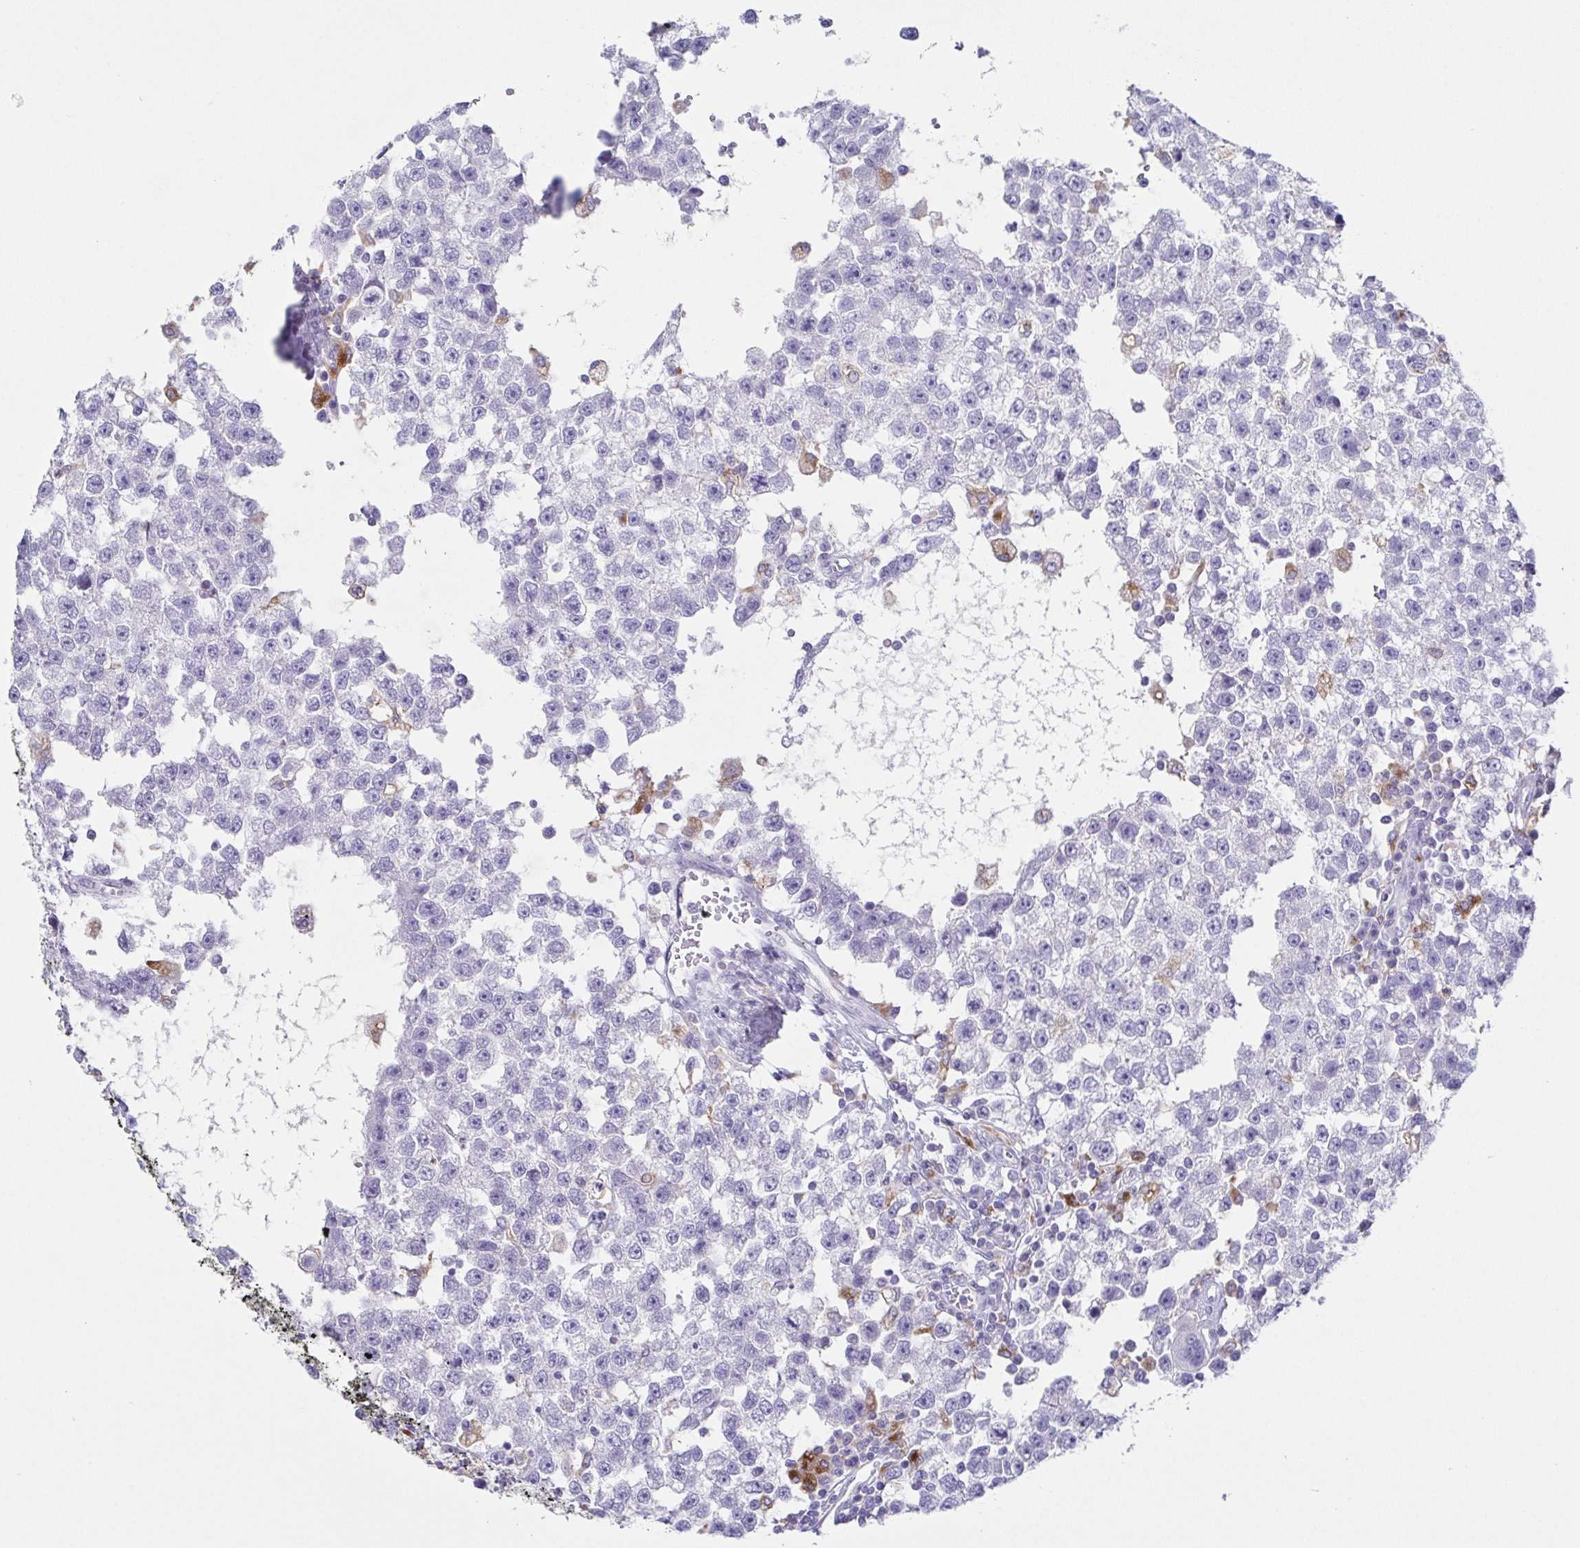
{"staining": {"intensity": "negative", "quantity": "none", "location": "none"}, "tissue": "testis cancer", "cell_type": "Tumor cells", "image_type": "cancer", "snomed": [{"axis": "morphology", "description": "Seminoma, NOS"}, {"axis": "topography", "description": "Testis"}], "caption": "Immunohistochemistry of human seminoma (testis) demonstrates no staining in tumor cells. Nuclei are stained in blue.", "gene": "ATP6V1G2", "patient": {"sex": "male", "age": 34}}